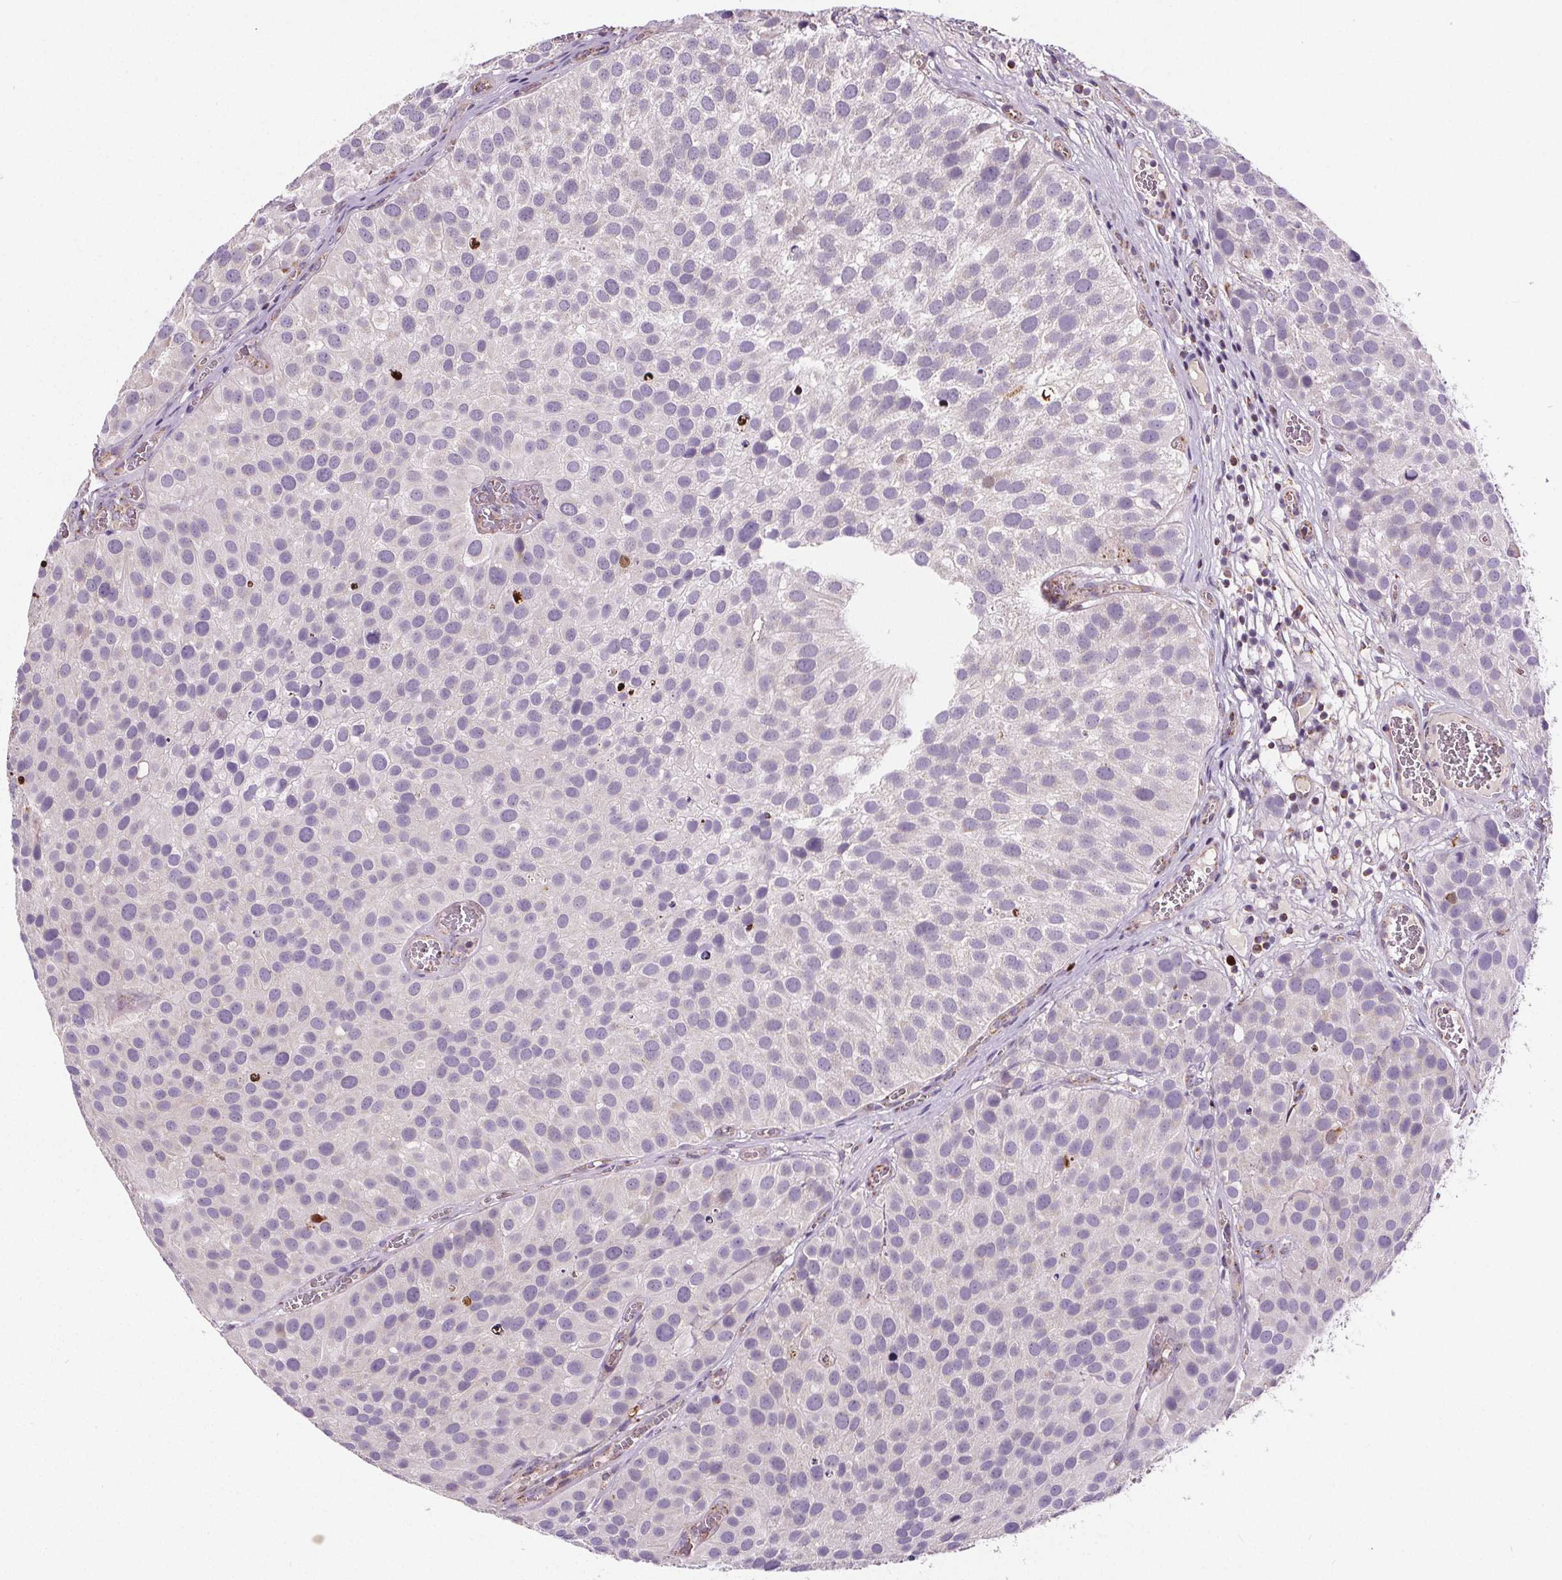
{"staining": {"intensity": "negative", "quantity": "none", "location": "none"}, "tissue": "urothelial cancer", "cell_type": "Tumor cells", "image_type": "cancer", "snomed": [{"axis": "morphology", "description": "Urothelial carcinoma, Low grade"}, {"axis": "topography", "description": "Urinary bladder"}], "caption": "The micrograph shows no significant staining in tumor cells of low-grade urothelial carcinoma.", "gene": "SUCLA2", "patient": {"sex": "female", "age": 69}}